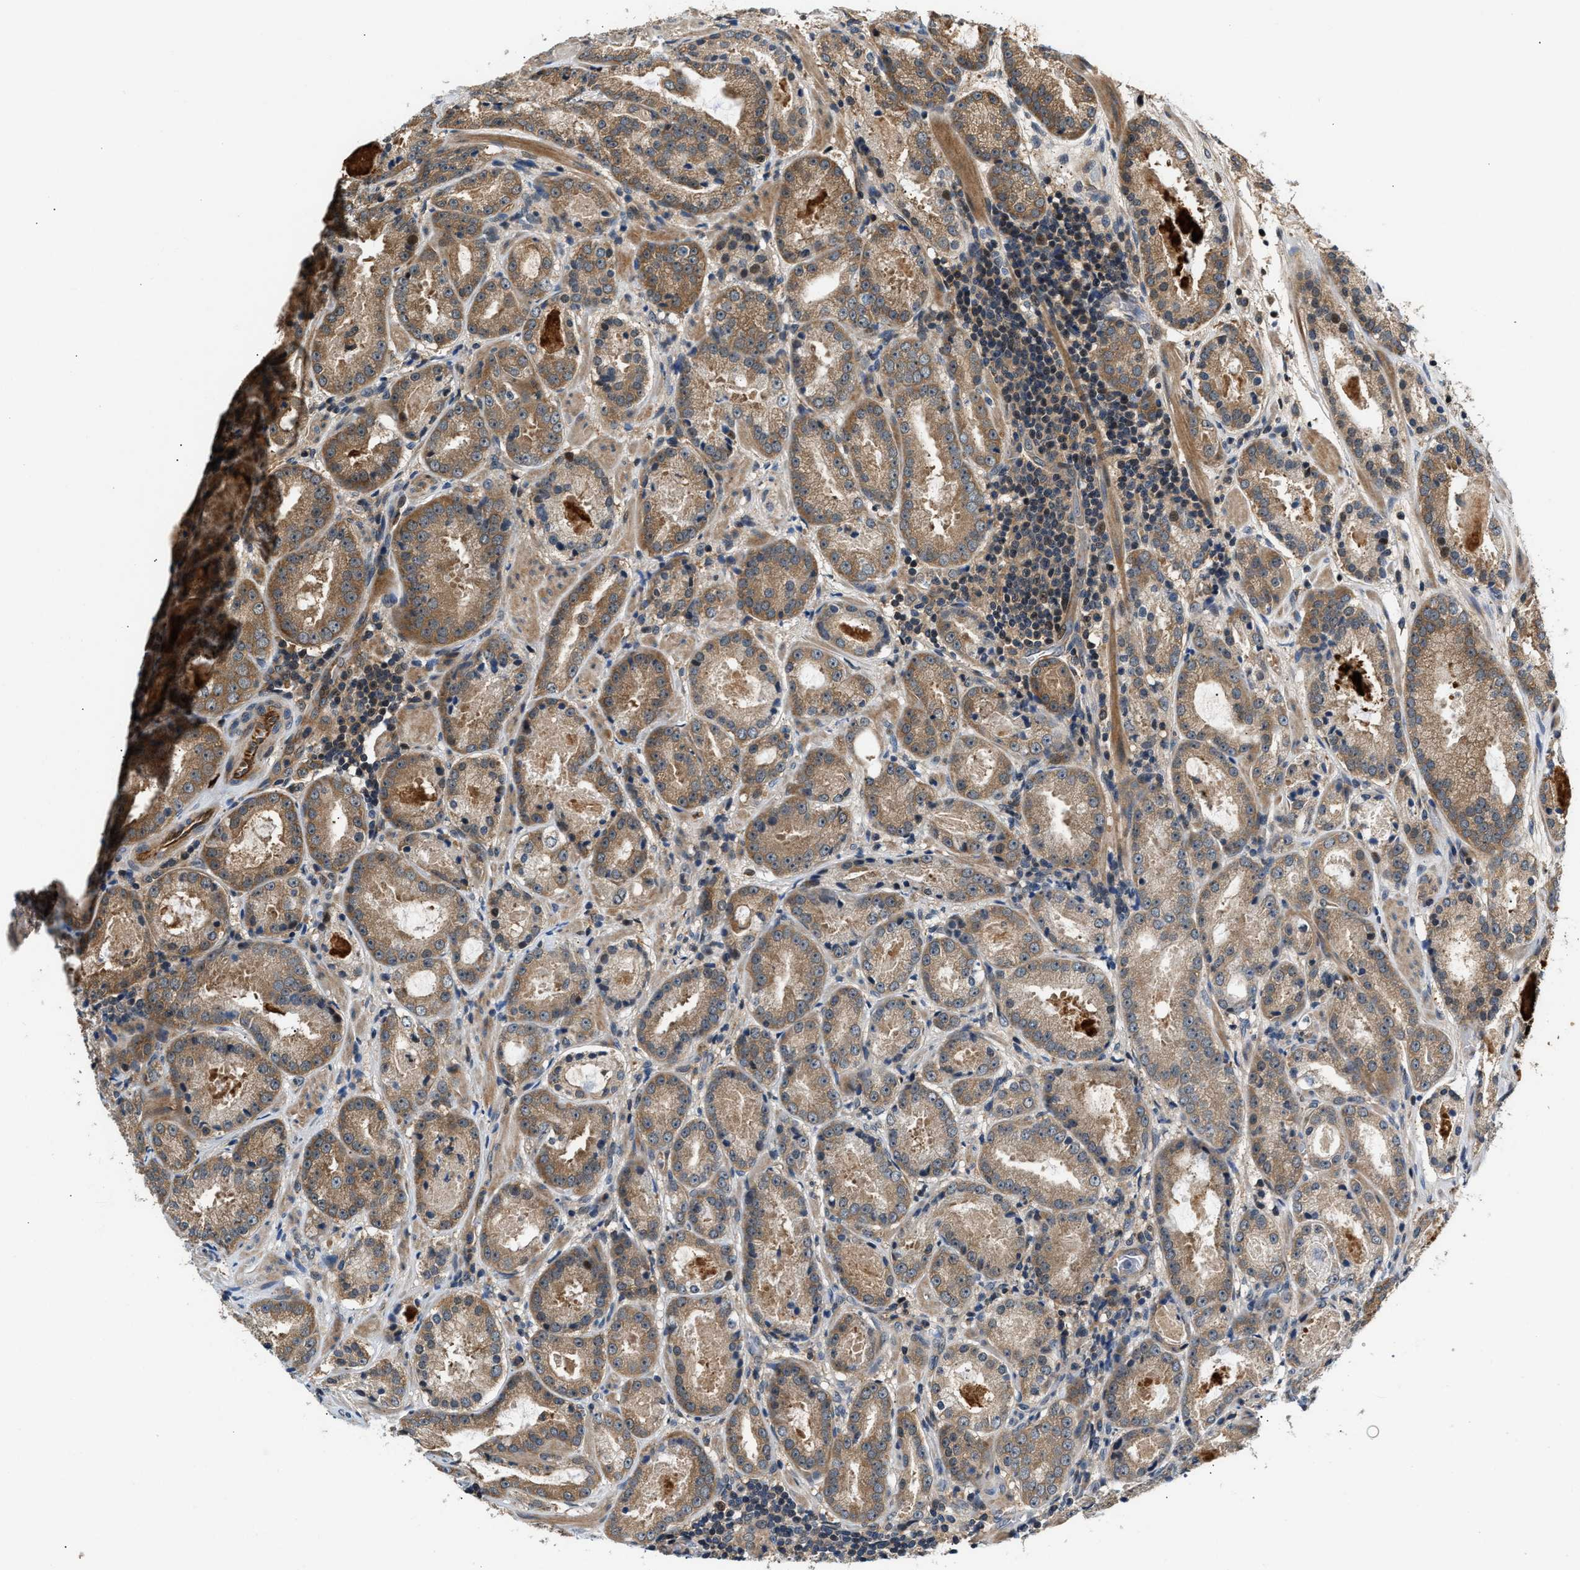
{"staining": {"intensity": "moderate", "quantity": ">75%", "location": "cytoplasmic/membranous"}, "tissue": "prostate cancer", "cell_type": "Tumor cells", "image_type": "cancer", "snomed": [{"axis": "morphology", "description": "Adenocarcinoma, Low grade"}, {"axis": "topography", "description": "Prostate"}], "caption": "This micrograph shows immunohistochemistry (IHC) staining of human prostate cancer (adenocarcinoma (low-grade)), with medium moderate cytoplasmic/membranous expression in about >75% of tumor cells.", "gene": "TUT7", "patient": {"sex": "male", "age": 69}}